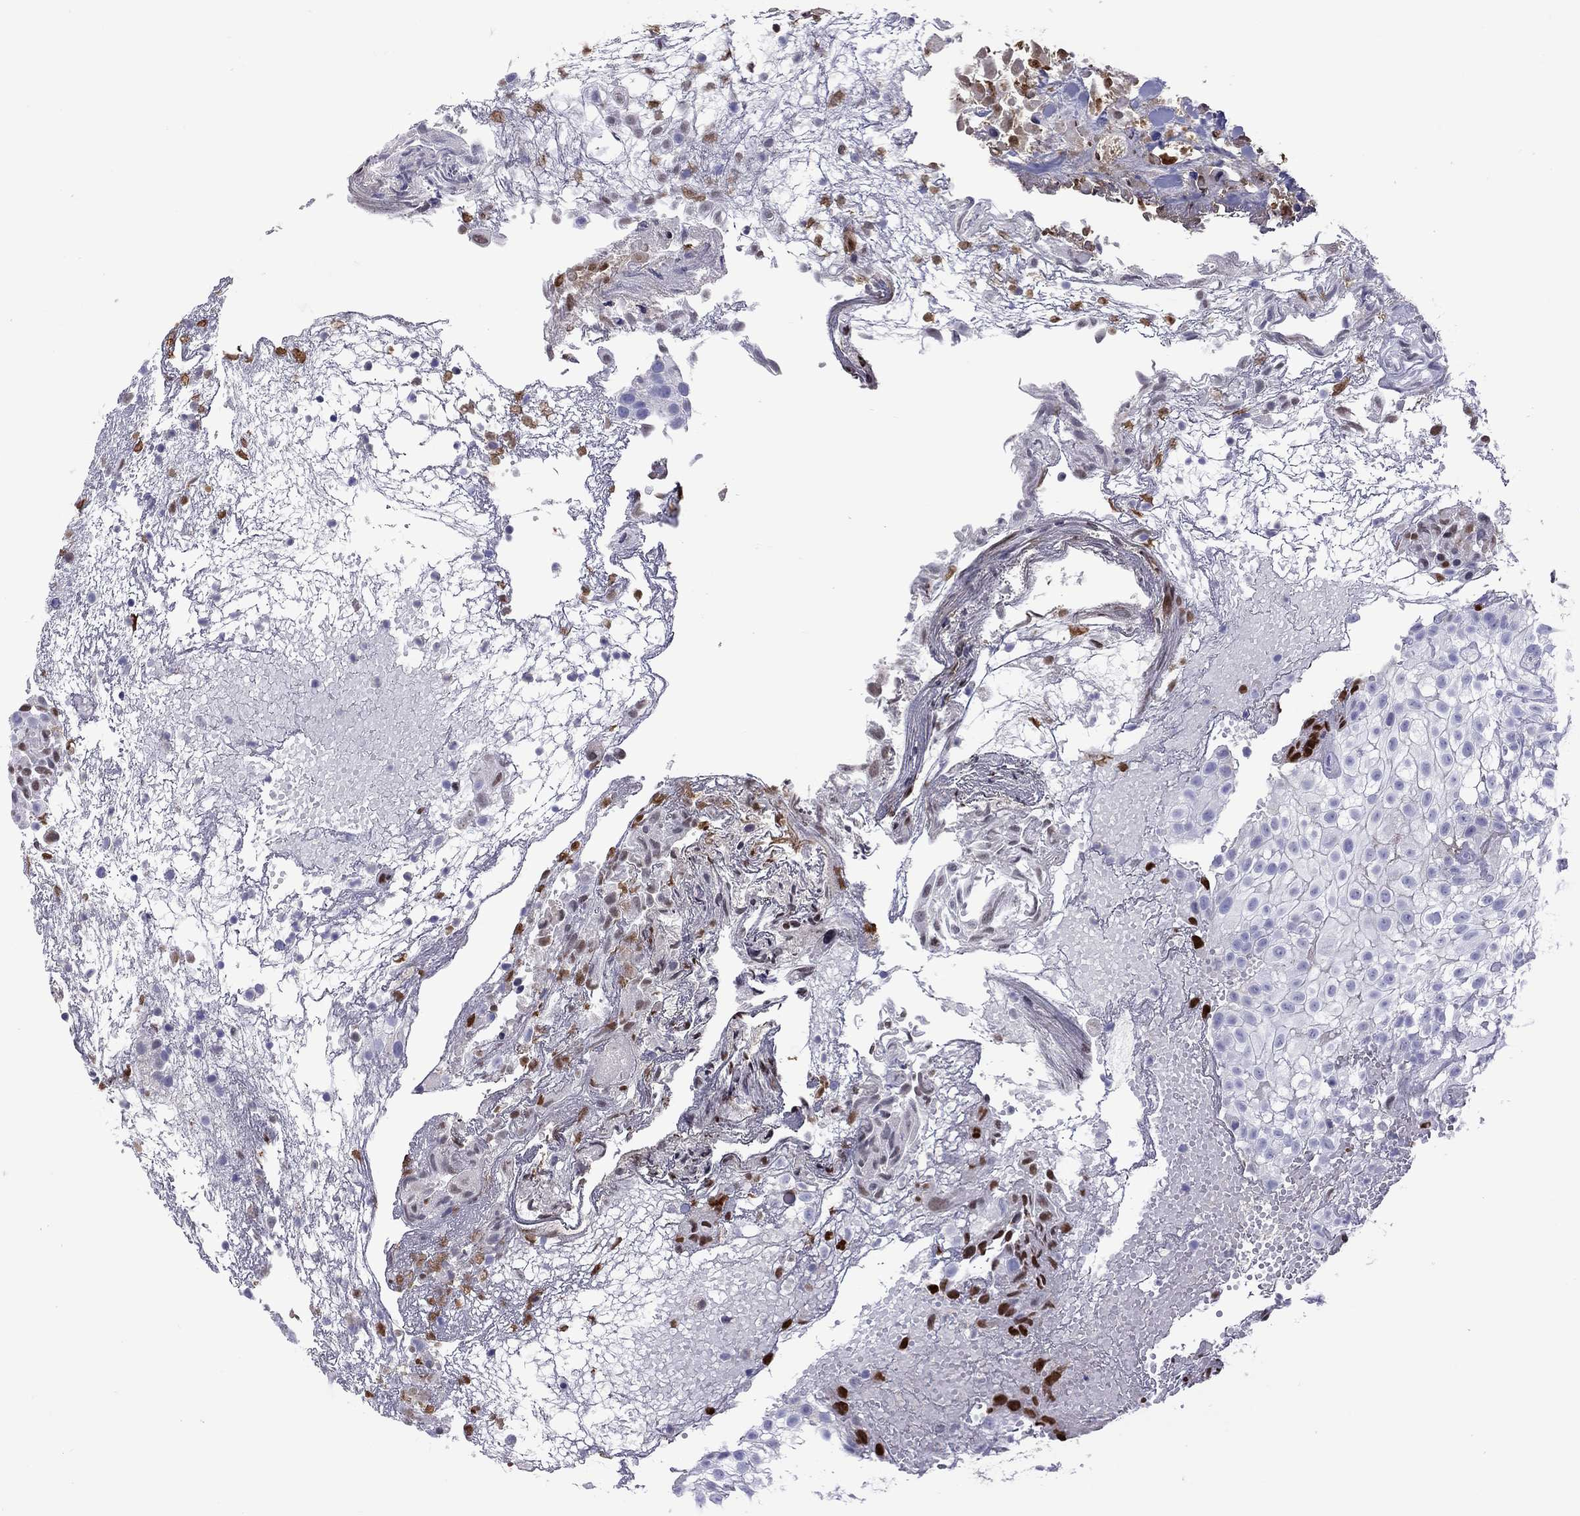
{"staining": {"intensity": "negative", "quantity": "none", "location": "none"}, "tissue": "urothelial cancer", "cell_type": "Tumor cells", "image_type": "cancer", "snomed": [{"axis": "morphology", "description": "Urothelial carcinoma, High grade"}, {"axis": "topography", "description": "Urinary bladder"}], "caption": "An image of human high-grade urothelial carcinoma is negative for staining in tumor cells.", "gene": "SERPINA3", "patient": {"sex": "male", "age": 56}}